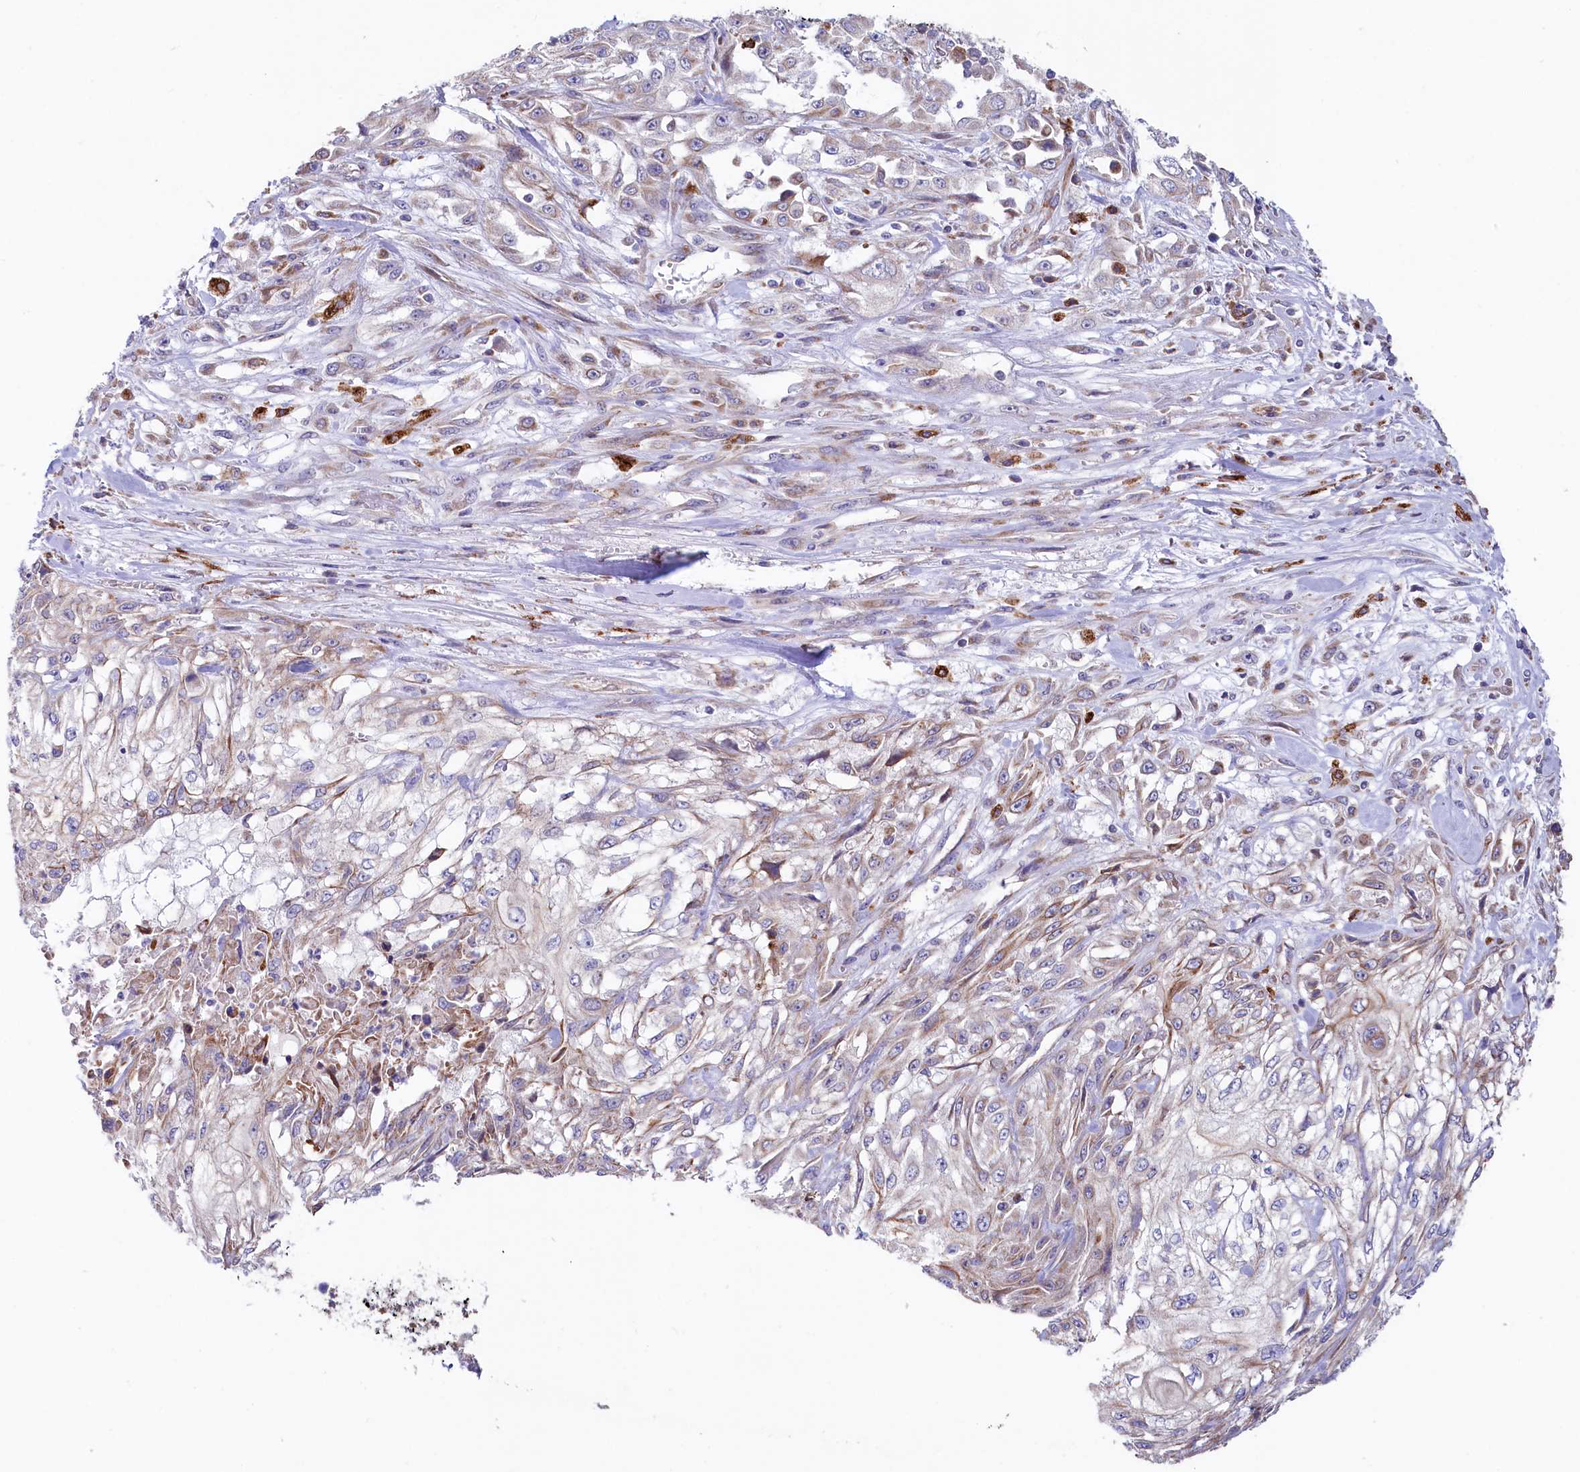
{"staining": {"intensity": "weak", "quantity": "<25%", "location": "cytoplasmic/membranous"}, "tissue": "skin cancer", "cell_type": "Tumor cells", "image_type": "cancer", "snomed": [{"axis": "morphology", "description": "Squamous cell carcinoma, NOS"}, {"axis": "morphology", "description": "Squamous cell carcinoma, metastatic, NOS"}, {"axis": "topography", "description": "Skin"}, {"axis": "topography", "description": "Lymph node"}], "caption": "Skin cancer stained for a protein using immunohistochemistry shows no expression tumor cells.", "gene": "CHID1", "patient": {"sex": "male", "age": 75}}